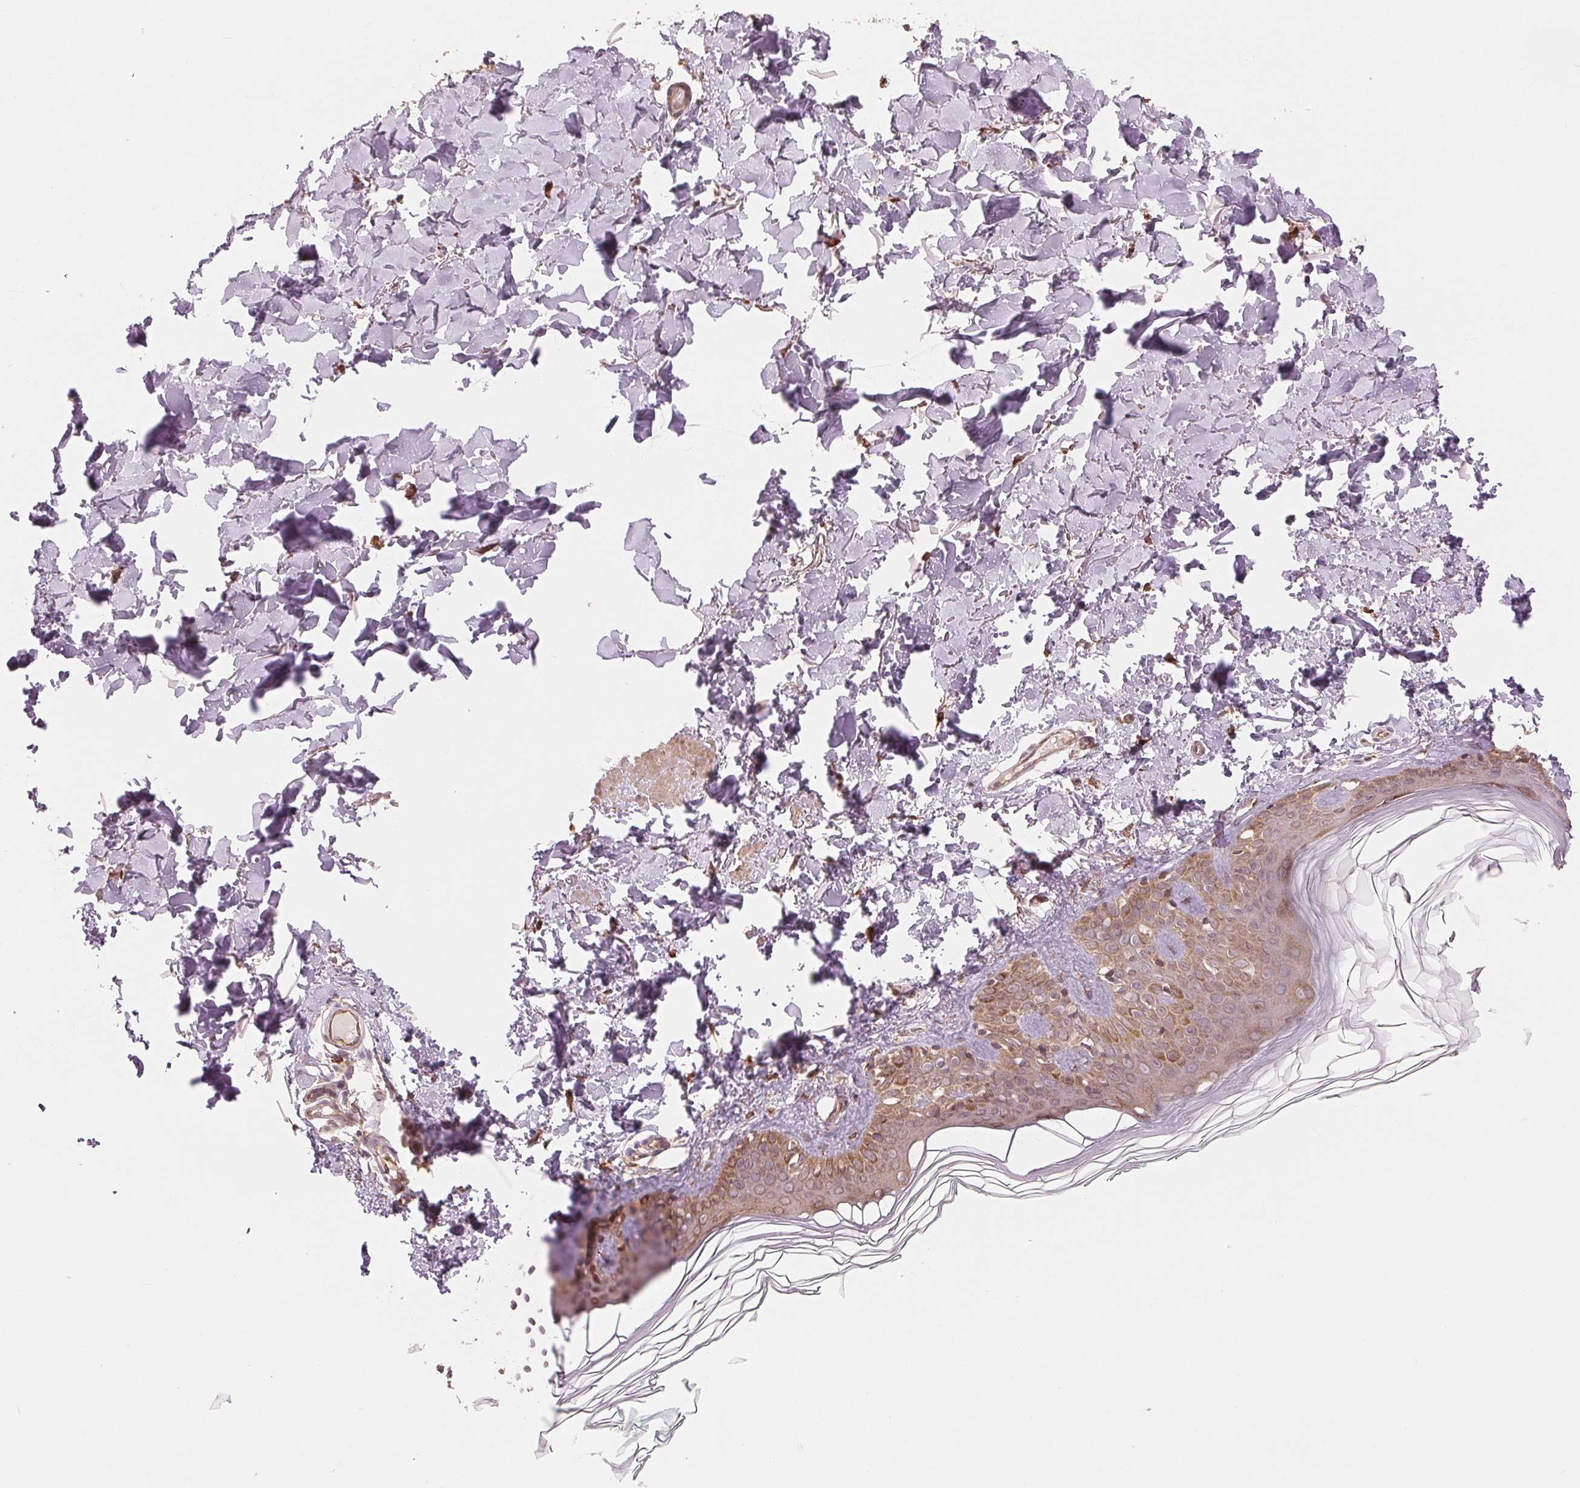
{"staining": {"intensity": "moderate", "quantity": ">75%", "location": "cytoplasmic/membranous"}, "tissue": "skin", "cell_type": "Fibroblasts", "image_type": "normal", "snomed": [{"axis": "morphology", "description": "Normal tissue, NOS"}, {"axis": "topography", "description": "Skin"}, {"axis": "topography", "description": "Peripheral nerve tissue"}], "caption": "A medium amount of moderate cytoplasmic/membranous positivity is present in approximately >75% of fibroblasts in unremarkable skin. Using DAB (3,3'-diaminobenzidine) (brown) and hematoxylin (blue) stains, captured at high magnification using brightfield microscopy.", "gene": "SLC20A1", "patient": {"sex": "female", "age": 45}}